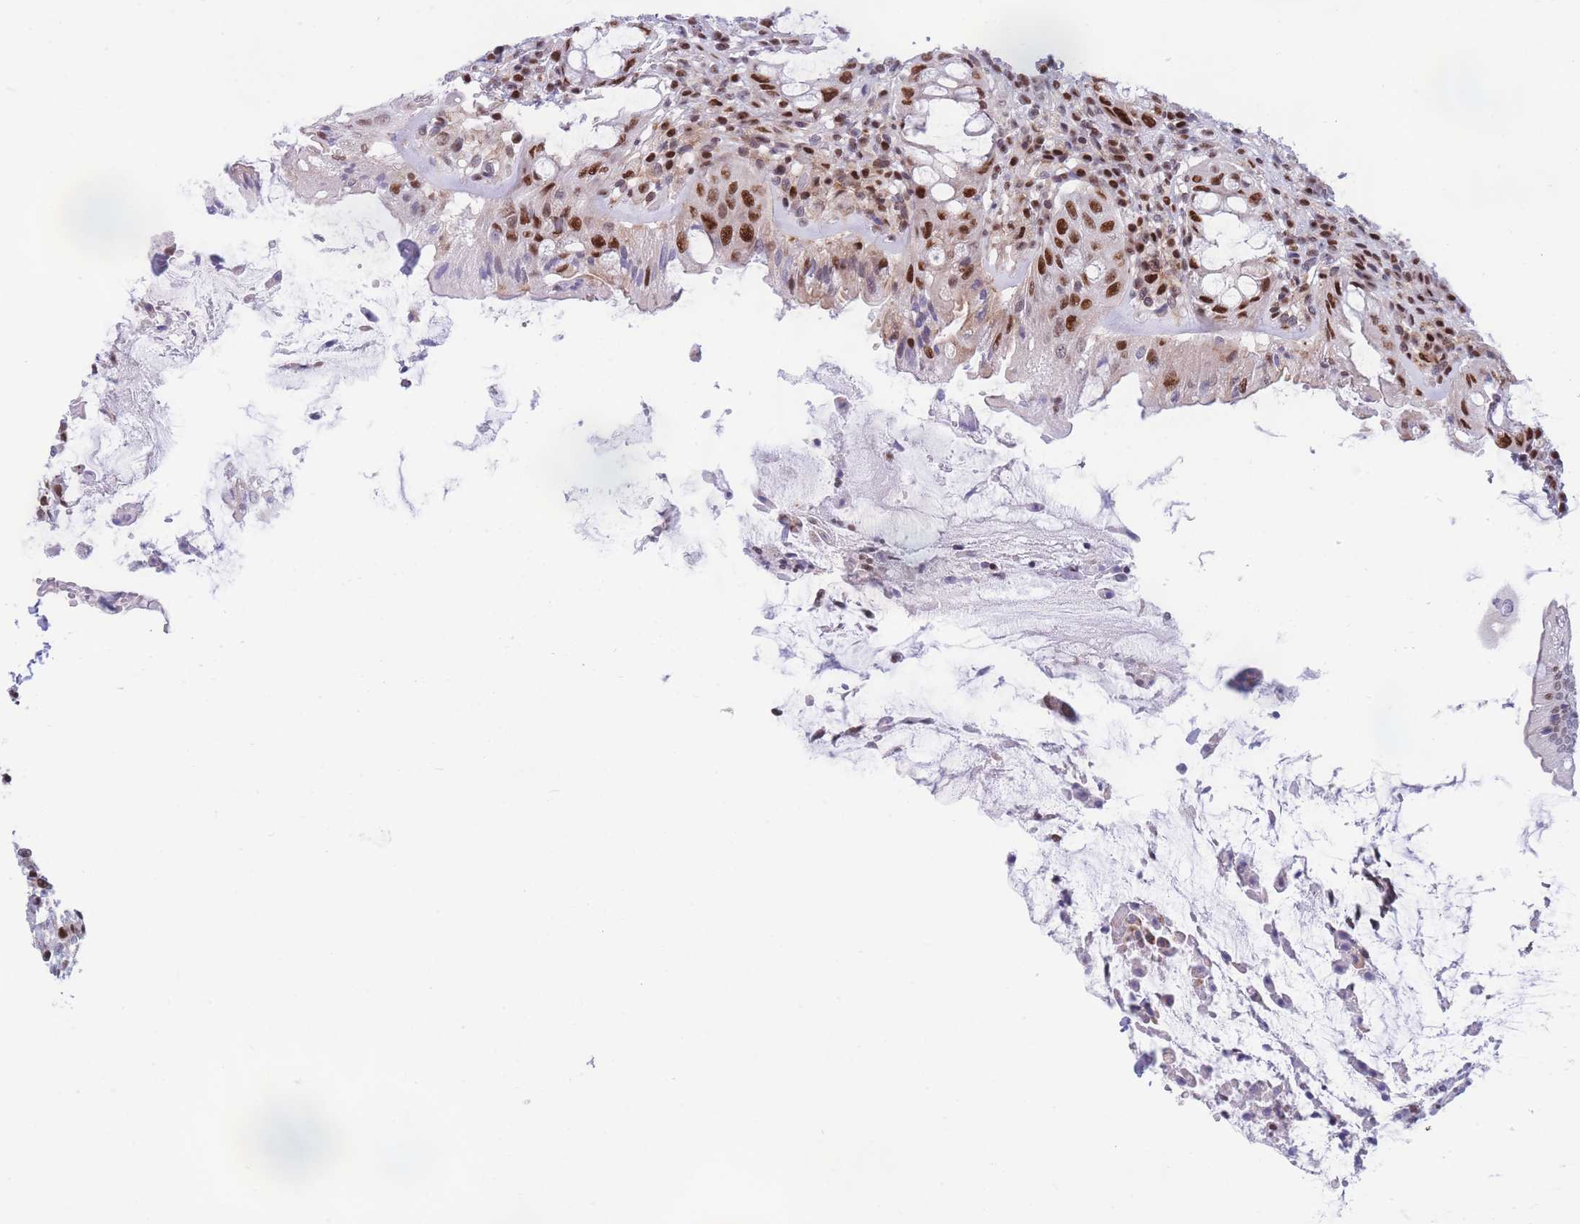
{"staining": {"intensity": "strong", "quantity": "25%-75%", "location": "nuclear"}, "tissue": "rectum", "cell_type": "Glandular cells", "image_type": "normal", "snomed": [{"axis": "morphology", "description": "Normal tissue, NOS"}, {"axis": "topography", "description": "Rectum"}], "caption": "DAB (3,3'-diaminobenzidine) immunohistochemical staining of benign rectum reveals strong nuclear protein staining in about 25%-75% of glandular cells.", "gene": "DNAJC3", "patient": {"sex": "female", "age": 57}}